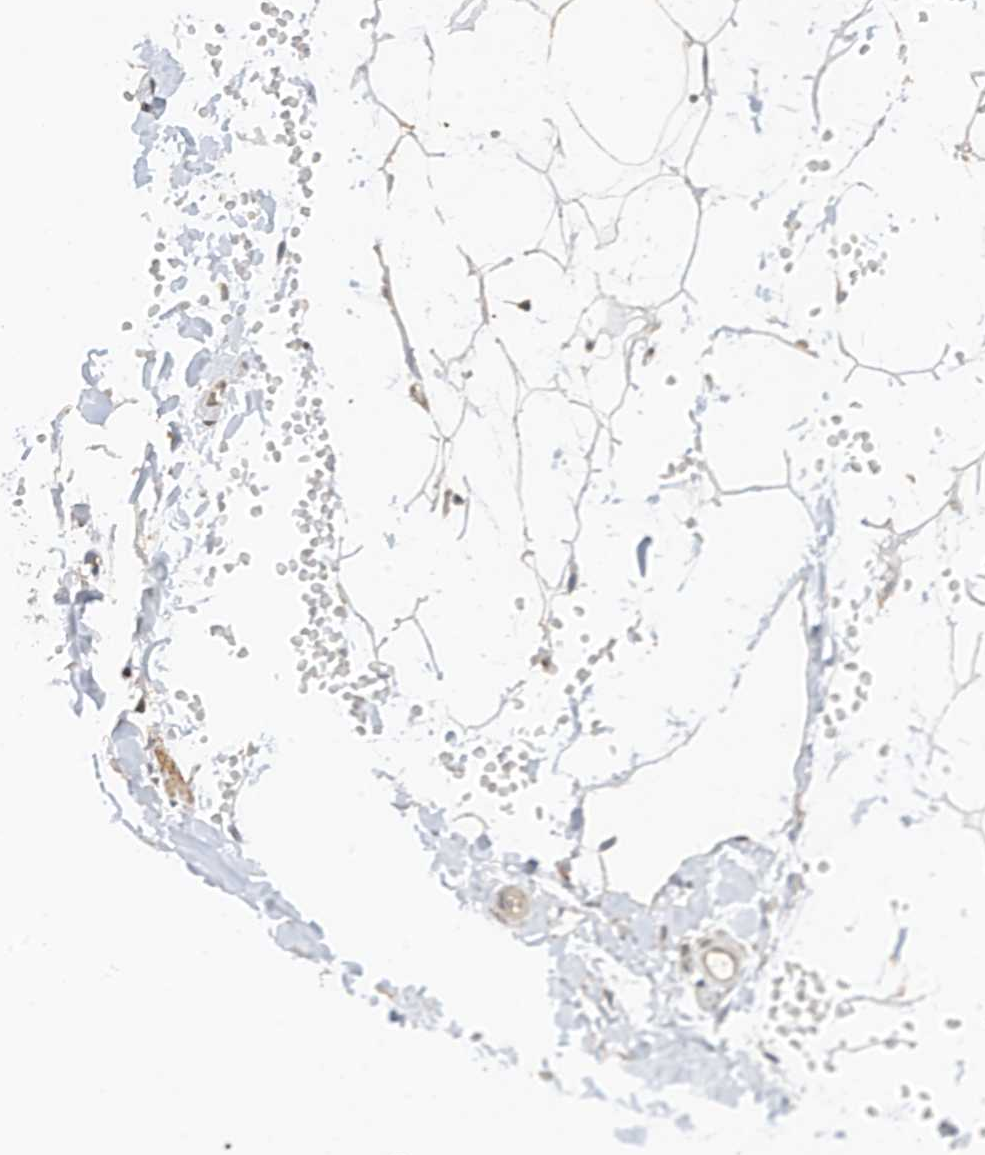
{"staining": {"intensity": "weak", "quantity": "25%-75%", "location": "cytoplasmic/membranous,nuclear"}, "tissue": "adipose tissue", "cell_type": "Adipocytes", "image_type": "normal", "snomed": [{"axis": "morphology", "description": "Normal tissue, NOS"}, {"axis": "topography", "description": "Breast"}], "caption": "Immunohistochemical staining of benign human adipose tissue displays 25%-75% levels of weak cytoplasmic/membranous,nuclear protein staining in approximately 25%-75% of adipocytes.", "gene": "TAB3", "patient": {"sex": "female", "age": 23}}